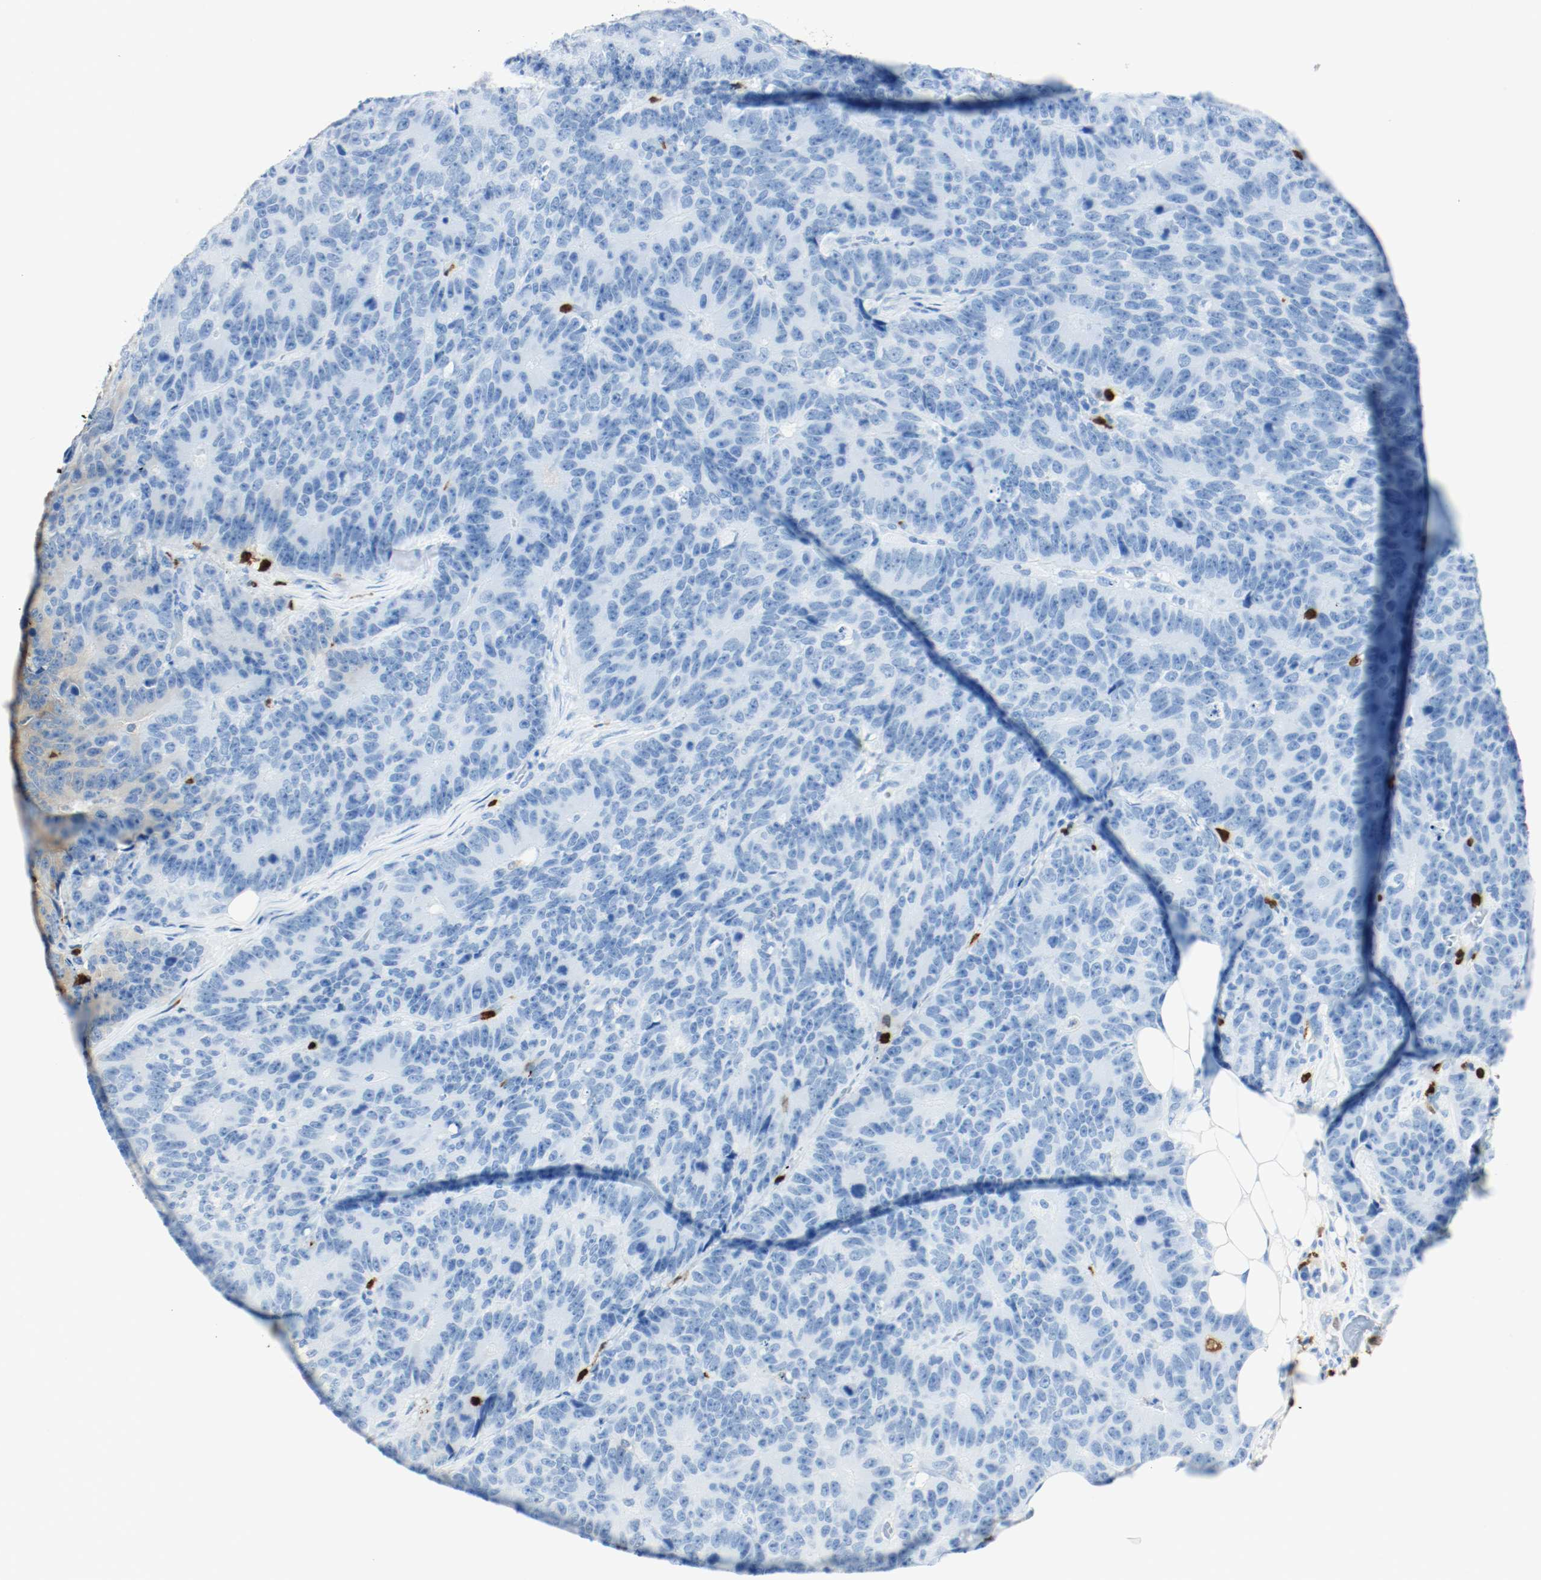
{"staining": {"intensity": "negative", "quantity": "none", "location": "none"}, "tissue": "colorectal cancer", "cell_type": "Tumor cells", "image_type": "cancer", "snomed": [{"axis": "morphology", "description": "Adenocarcinoma, NOS"}, {"axis": "topography", "description": "Colon"}], "caption": "This photomicrograph is of adenocarcinoma (colorectal) stained with immunohistochemistry to label a protein in brown with the nuclei are counter-stained blue. There is no expression in tumor cells.", "gene": "S100A9", "patient": {"sex": "female", "age": 86}}